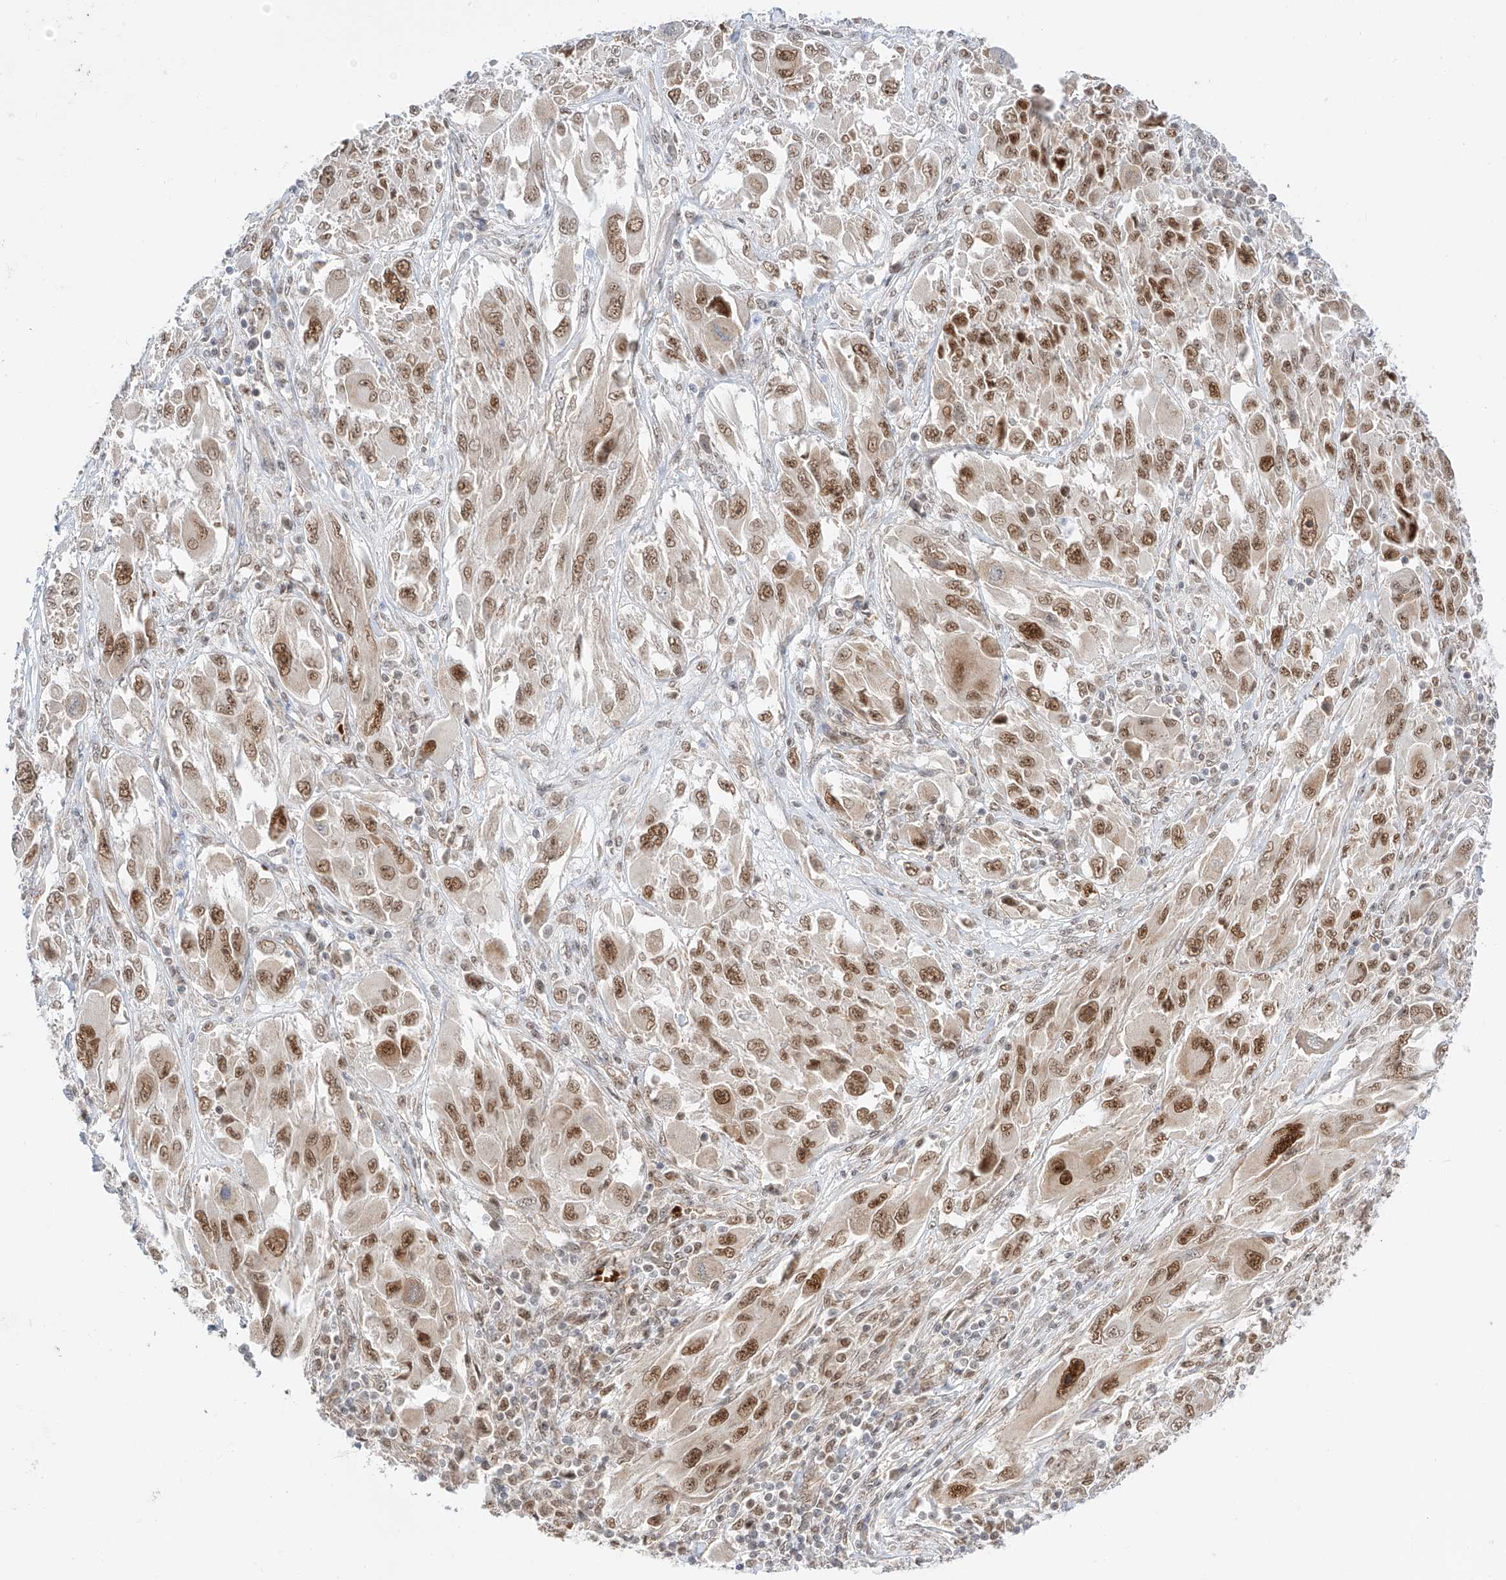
{"staining": {"intensity": "moderate", "quantity": ">75%", "location": "nuclear"}, "tissue": "melanoma", "cell_type": "Tumor cells", "image_type": "cancer", "snomed": [{"axis": "morphology", "description": "Malignant melanoma, NOS"}, {"axis": "topography", "description": "Skin"}], "caption": "Immunohistochemical staining of malignant melanoma reveals medium levels of moderate nuclear protein expression in approximately >75% of tumor cells.", "gene": "POGK", "patient": {"sex": "female", "age": 91}}